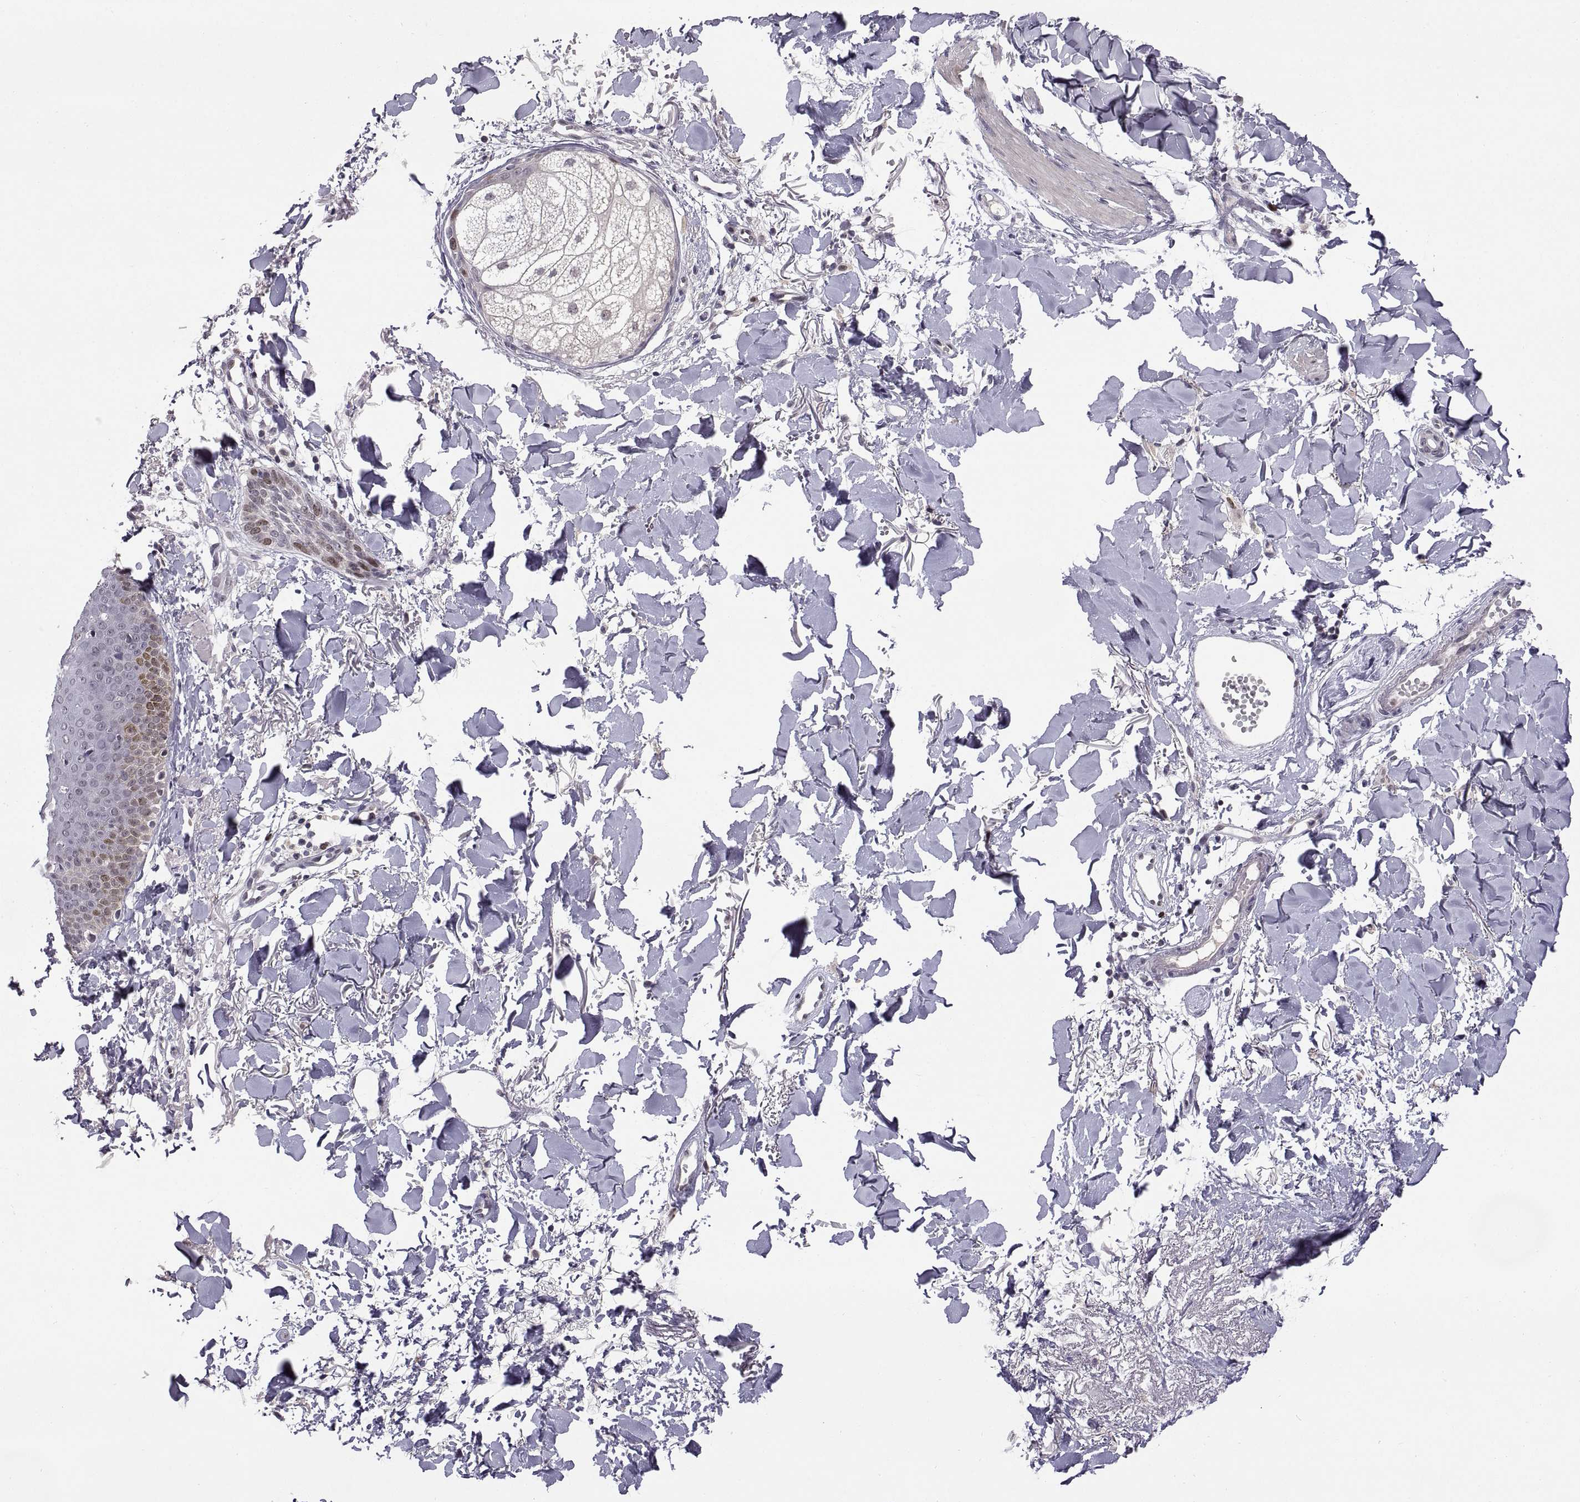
{"staining": {"intensity": "weak", "quantity": "25%-75%", "location": "nuclear"}, "tissue": "skin cancer", "cell_type": "Tumor cells", "image_type": "cancer", "snomed": [{"axis": "morphology", "description": "Normal tissue, NOS"}, {"axis": "morphology", "description": "Basal cell carcinoma"}, {"axis": "topography", "description": "Skin"}], "caption": "This is an image of IHC staining of skin cancer, which shows weak staining in the nuclear of tumor cells.", "gene": "CHFR", "patient": {"sex": "male", "age": 84}}